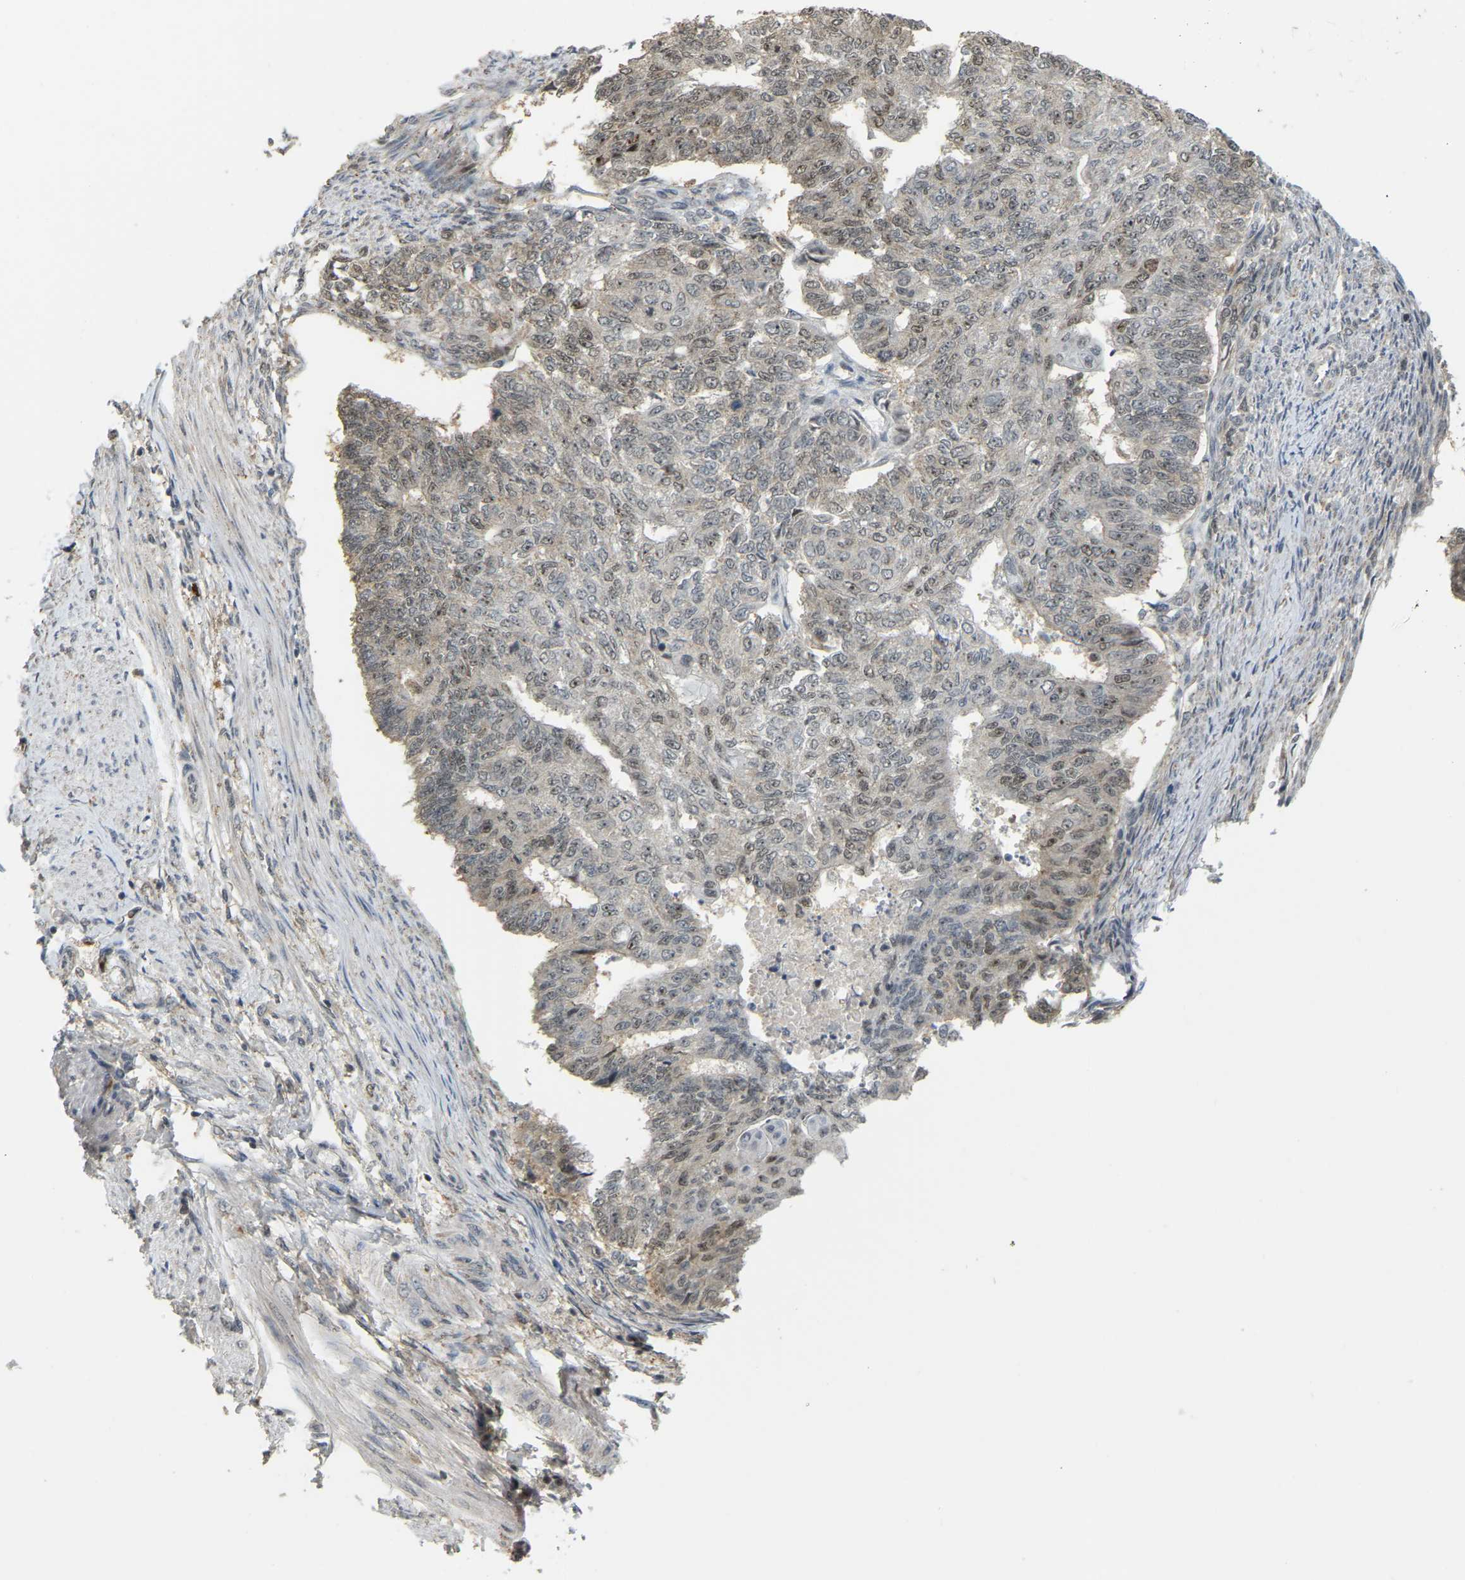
{"staining": {"intensity": "moderate", "quantity": "25%-75%", "location": "nuclear"}, "tissue": "endometrial cancer", "cell_type": "Tumor cells", "image_type": "cancer", "snomed": [{"axis": "morphology", "description": "Adenocarcinoma, NOS"}, {"axis": "topography", "description": "Endometrium"}], "caption": "DAB (3,3'-diaminobenzidine) immunohistochemical staining of human adenocarcinoma (endometrial) reveals moderate nuclear protein expression in about 25%-75% of tumor cells.", "gene": "BRF2", "patient": {"sex": "female", "age": 32}}